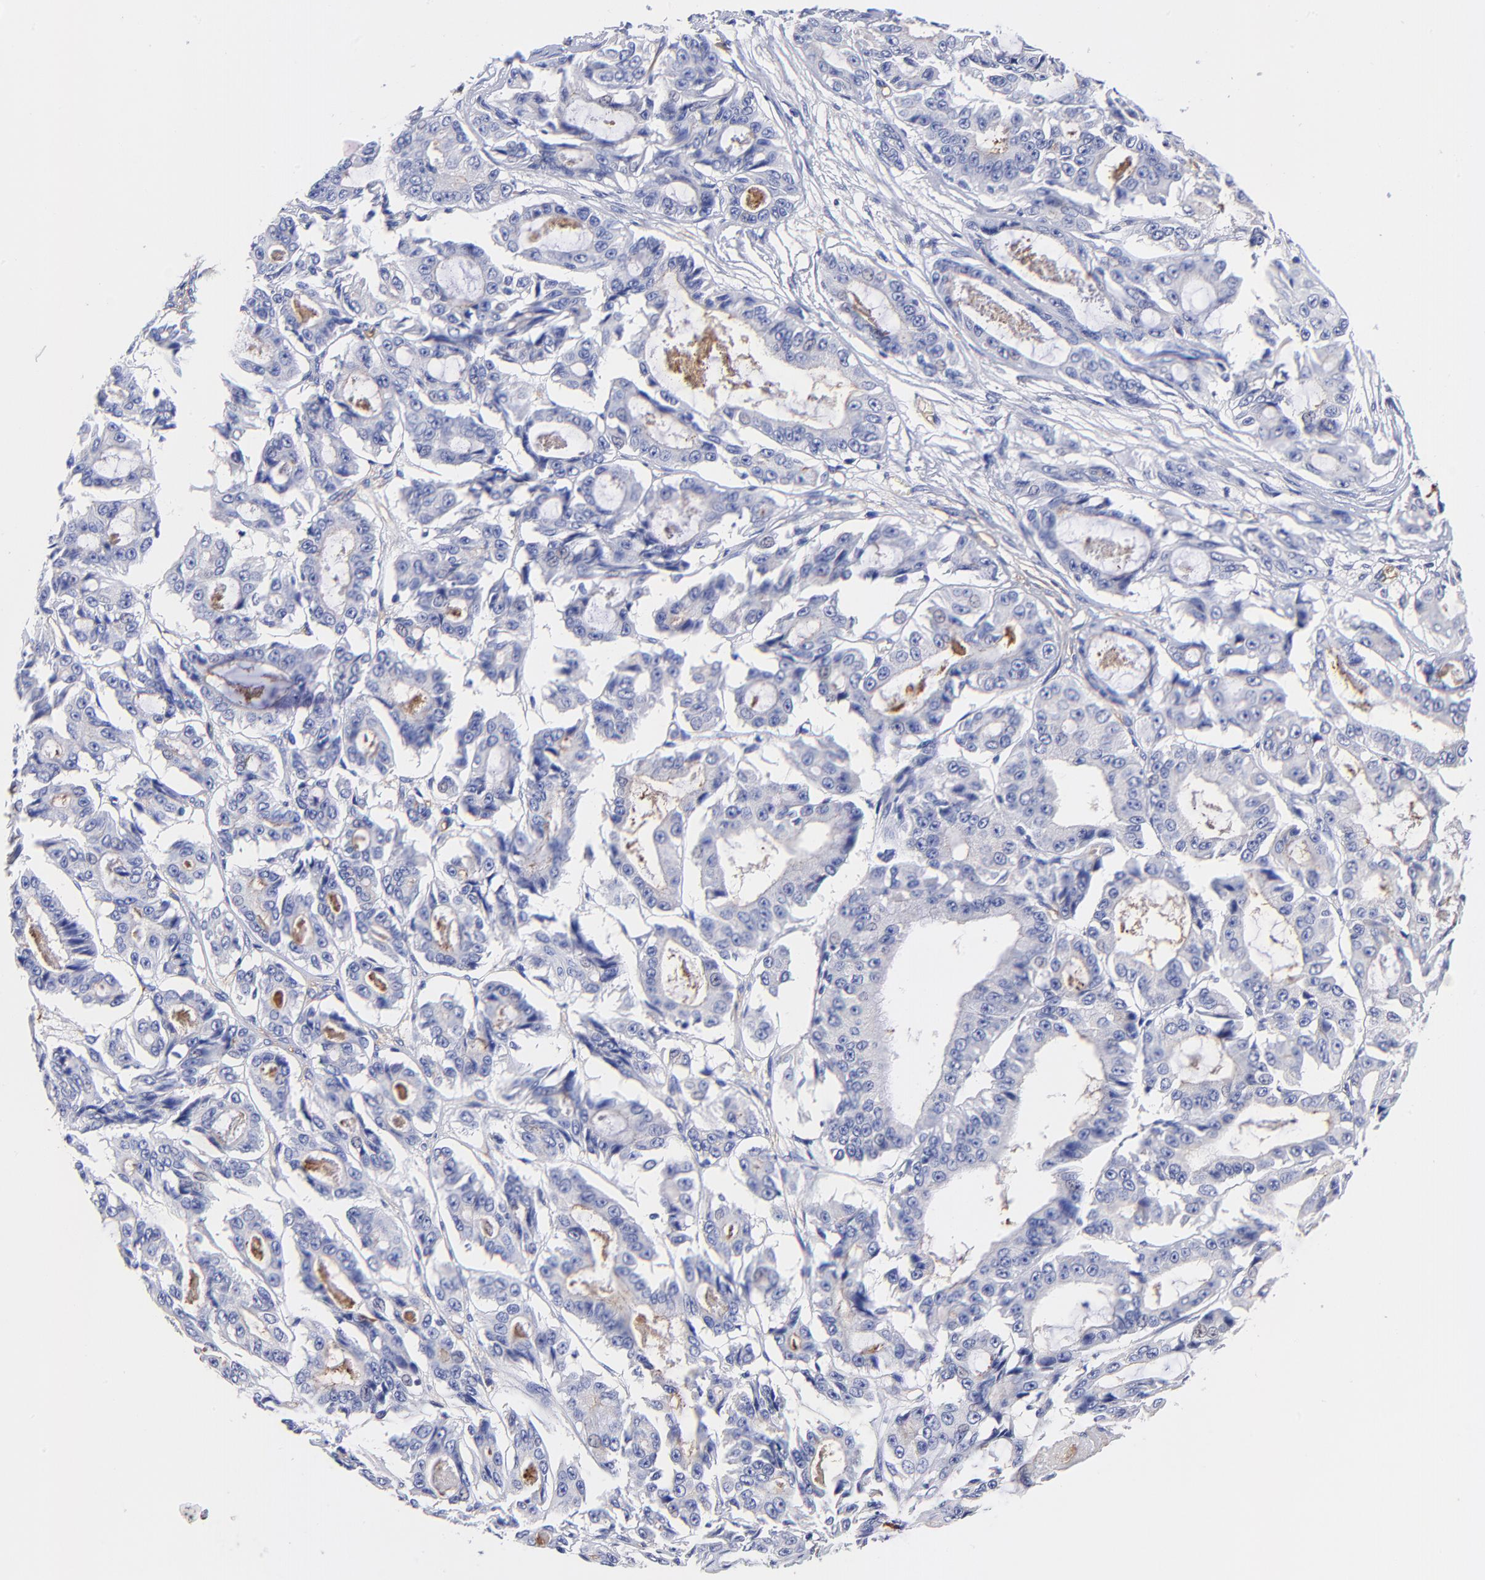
{"staining": {"intensity": "negative", "quantity": "none", "location": "none"}, "tissue": "ovarian cancer", "cell_type": "Tumor cells", "image_type": "cancer", "snomed": [{"axis": "morphology", "description": "Carcinoma, endometroid"}, {"axis": "topography", "description": "Ovary"}], "caption": "DAB (3,3'-diaminobenzidine) immunohistochemical staining of human ovarian cancer displays no significant expression in tumor cells. (DAB (3,3'-diaminobenzidine) immunohistochemistry with hematoxylin counter stain).", "gene": "SLC44A2", "patient": {"sex": "female", "age": 61}}